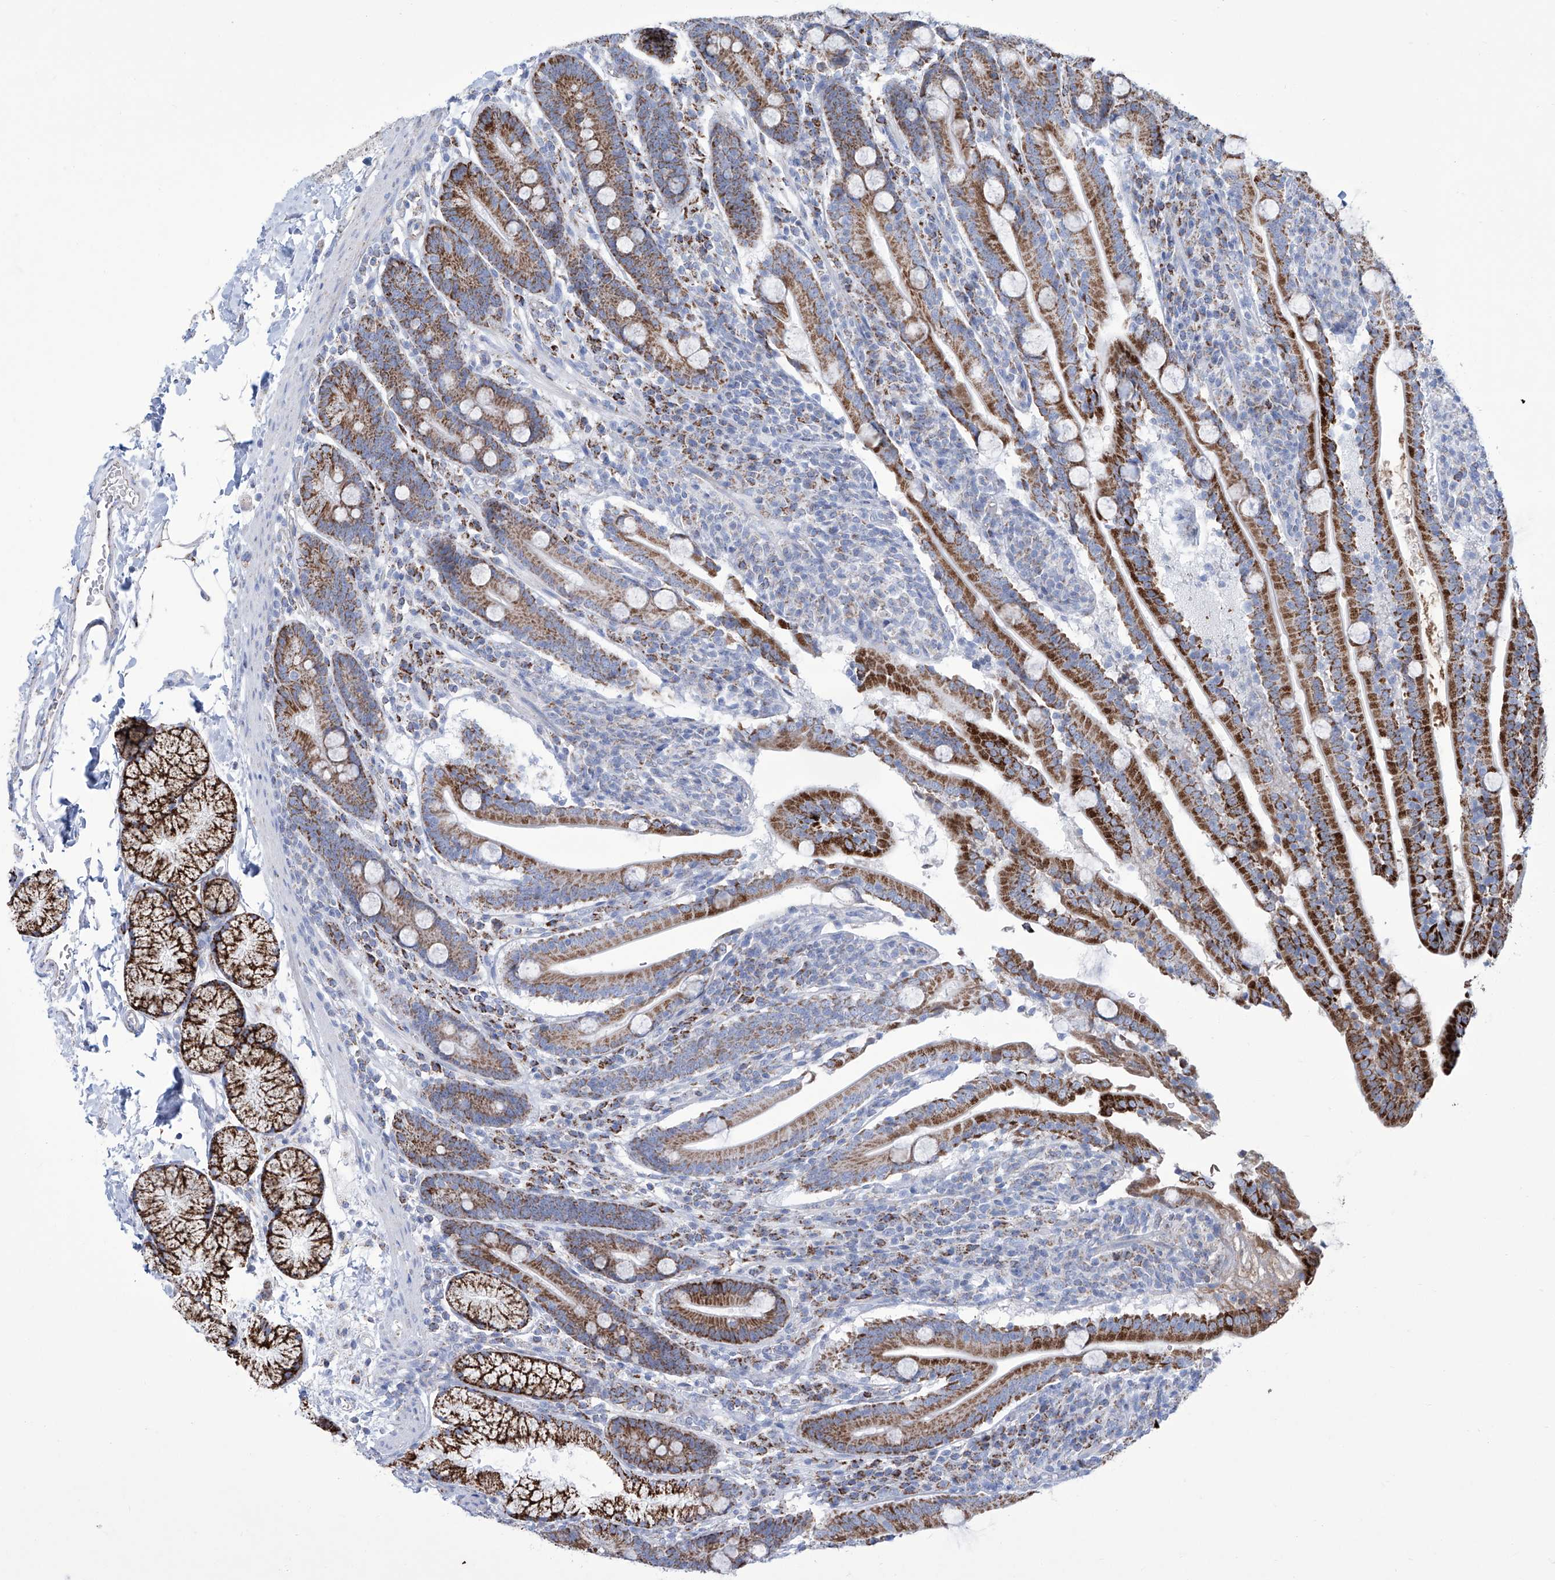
{"staining": {"intensity": "strong", "quantity": ">75%", "location": "cytoplasmic/membranous"}, "tissue": "duodenum", "cell_type": "Glandular cells", "image_type": "normal", "snomed": [{"axis": "morphology", "description": "Normal tissue, NOS"}, {"axis": "topography", "description": "Duodenum"}], "caption": "Protein expression analysis of unremarkable human duodenum reveals strong cytoplasmic/membranous expression in approximately >75% of glandular cells.", "gene": "ALDH6A1", "patient": {"sex": "male", "age": 35}}